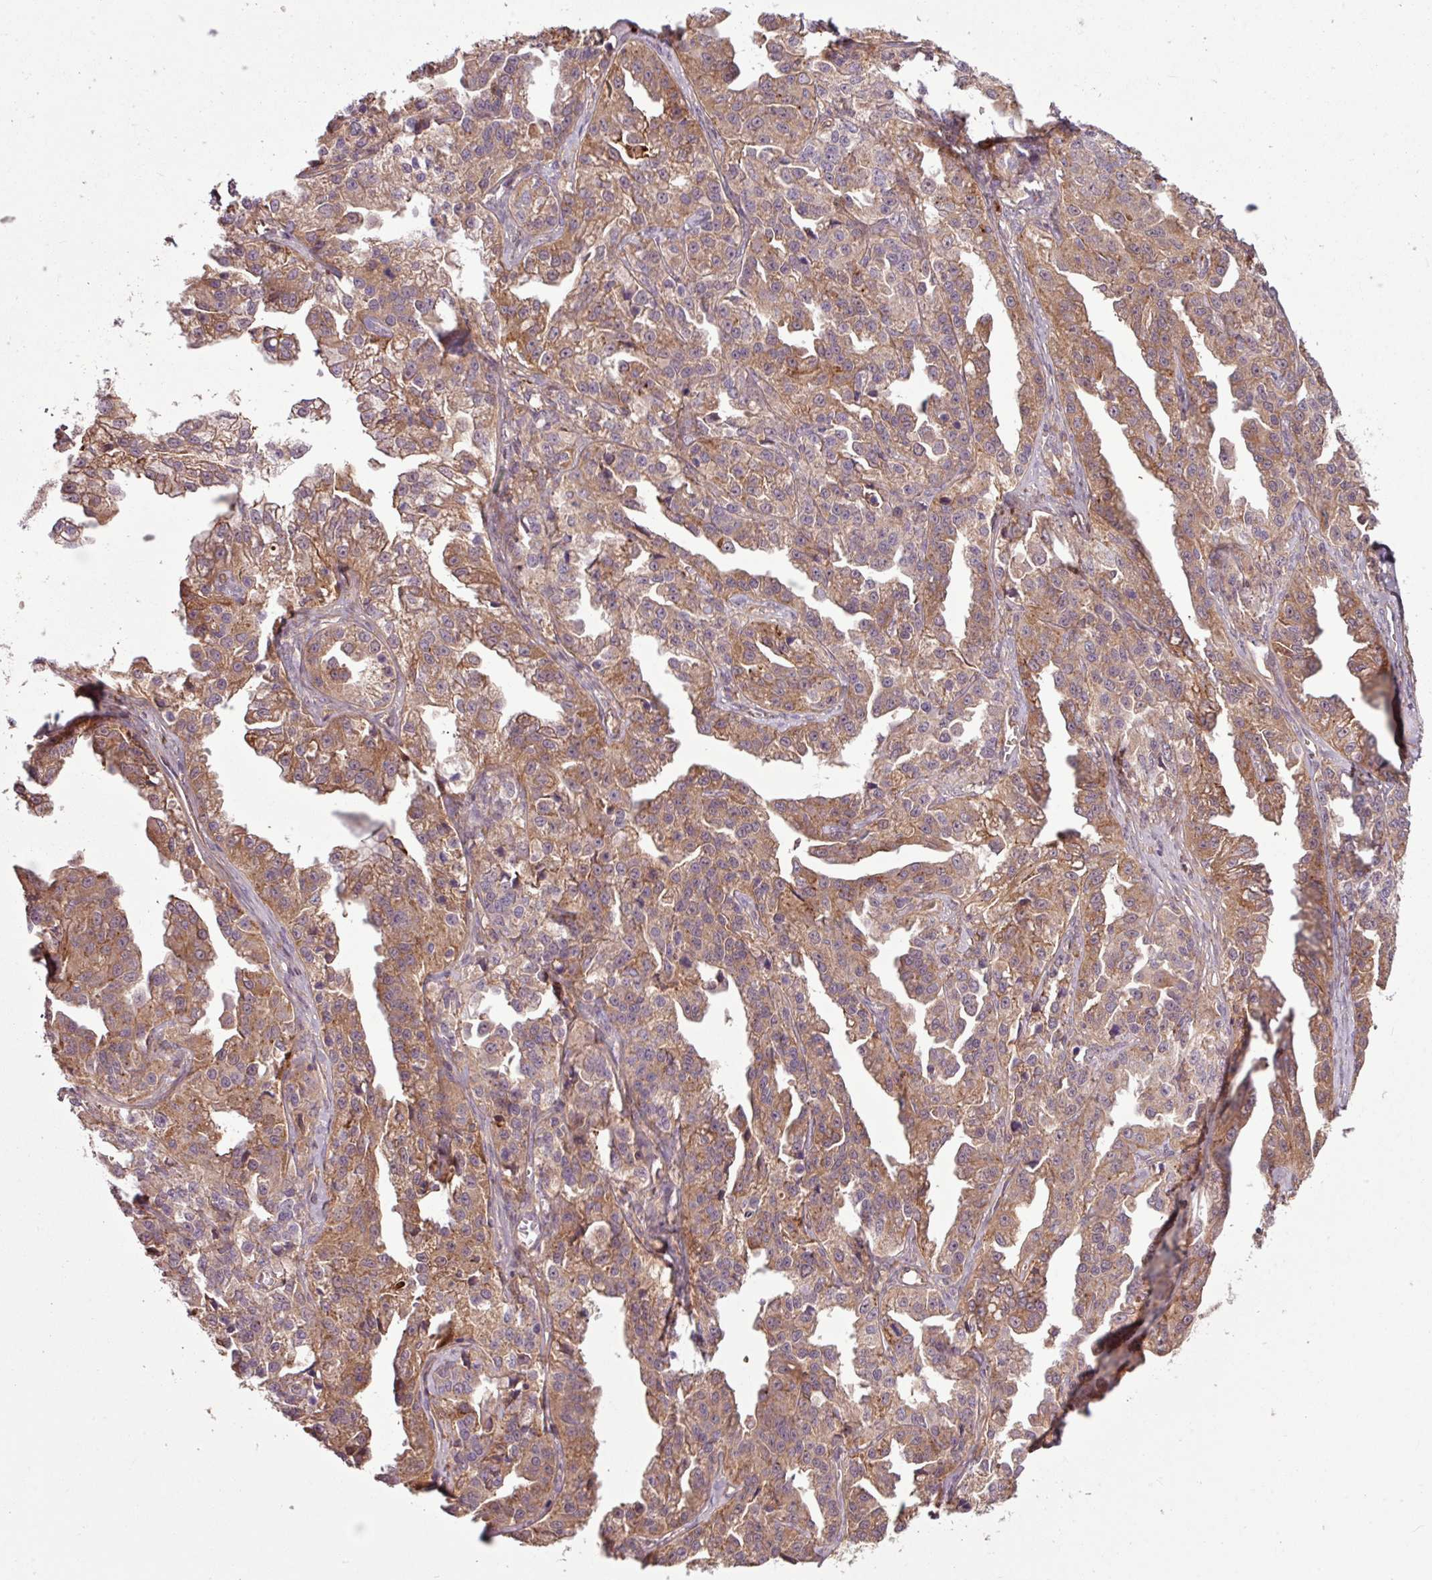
{"staining": {"intensity": "moderate", "quantity": ">75%", "location": "cytoplasmic/membranous"}, "tissue": "ovarian cancer", "cell_type": "Tumor cells", "image_type": "cancer", "snomed": [{"axis": "morphology", "description": "Cystadenocarcinoma, serous, NOS"}, {"axis": "topography", "description": "Ovary"}], "caption": "Immunohistochemical staining of human ovarian serous cystadenocarcinoma reveals medium levels of moderate cytoplasmic/membranous expression in approximately >75% of tumor cells. (Stains: DAB (3,3'-diaminobenzidine) in brown, nuclei in blue, Microscopy: brightfield microscopy at high magnification).", "gene": "C4B", "patient": {"sex": "female", "age": 75}}